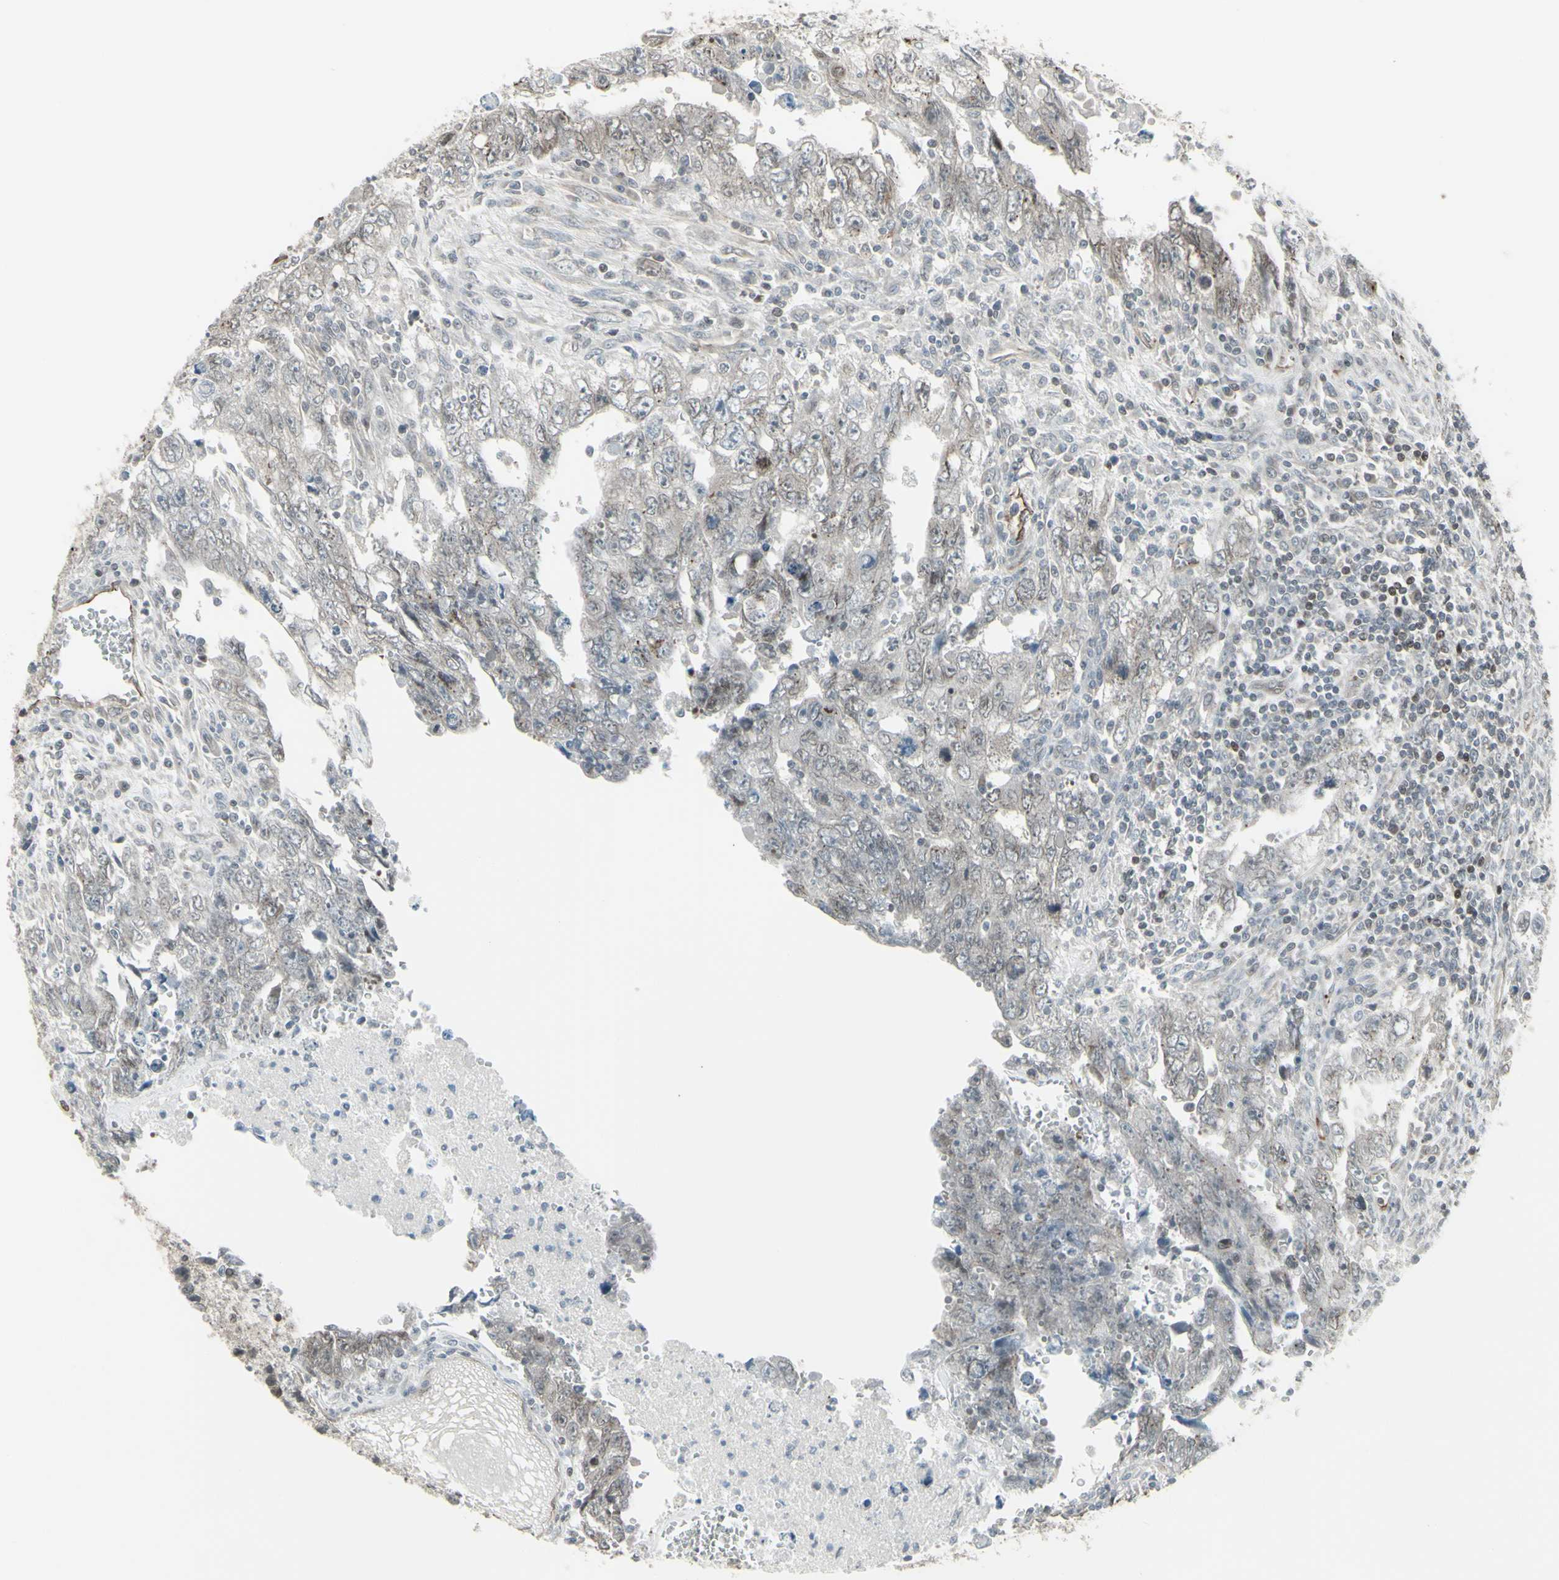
{"staining": {"intensity": "weak", "quantity": "25%-75%", "location": "cytoplasmic/membranous,nuclear"}, "tissue": "testis cancer", "cell_type": "Tumor cells", "image_type": "cancer", "snomed": [{"axis": "morphology", "description": "Carcinoma, Embryonal, NOS"}, {"axis": "topography", "description": "Testis"}], "caption": "Immunohistochemistry (DAB (3,3'-diaminobenzidine)) staining of human testis cancer (embryonal carcinoma) shows weak cytoplasmic/membranous and nuclear protein expression in about 25%-75% of tumor cells.", "gene": "DTX3L", "patient": {"sex": "male", "age": 28}}